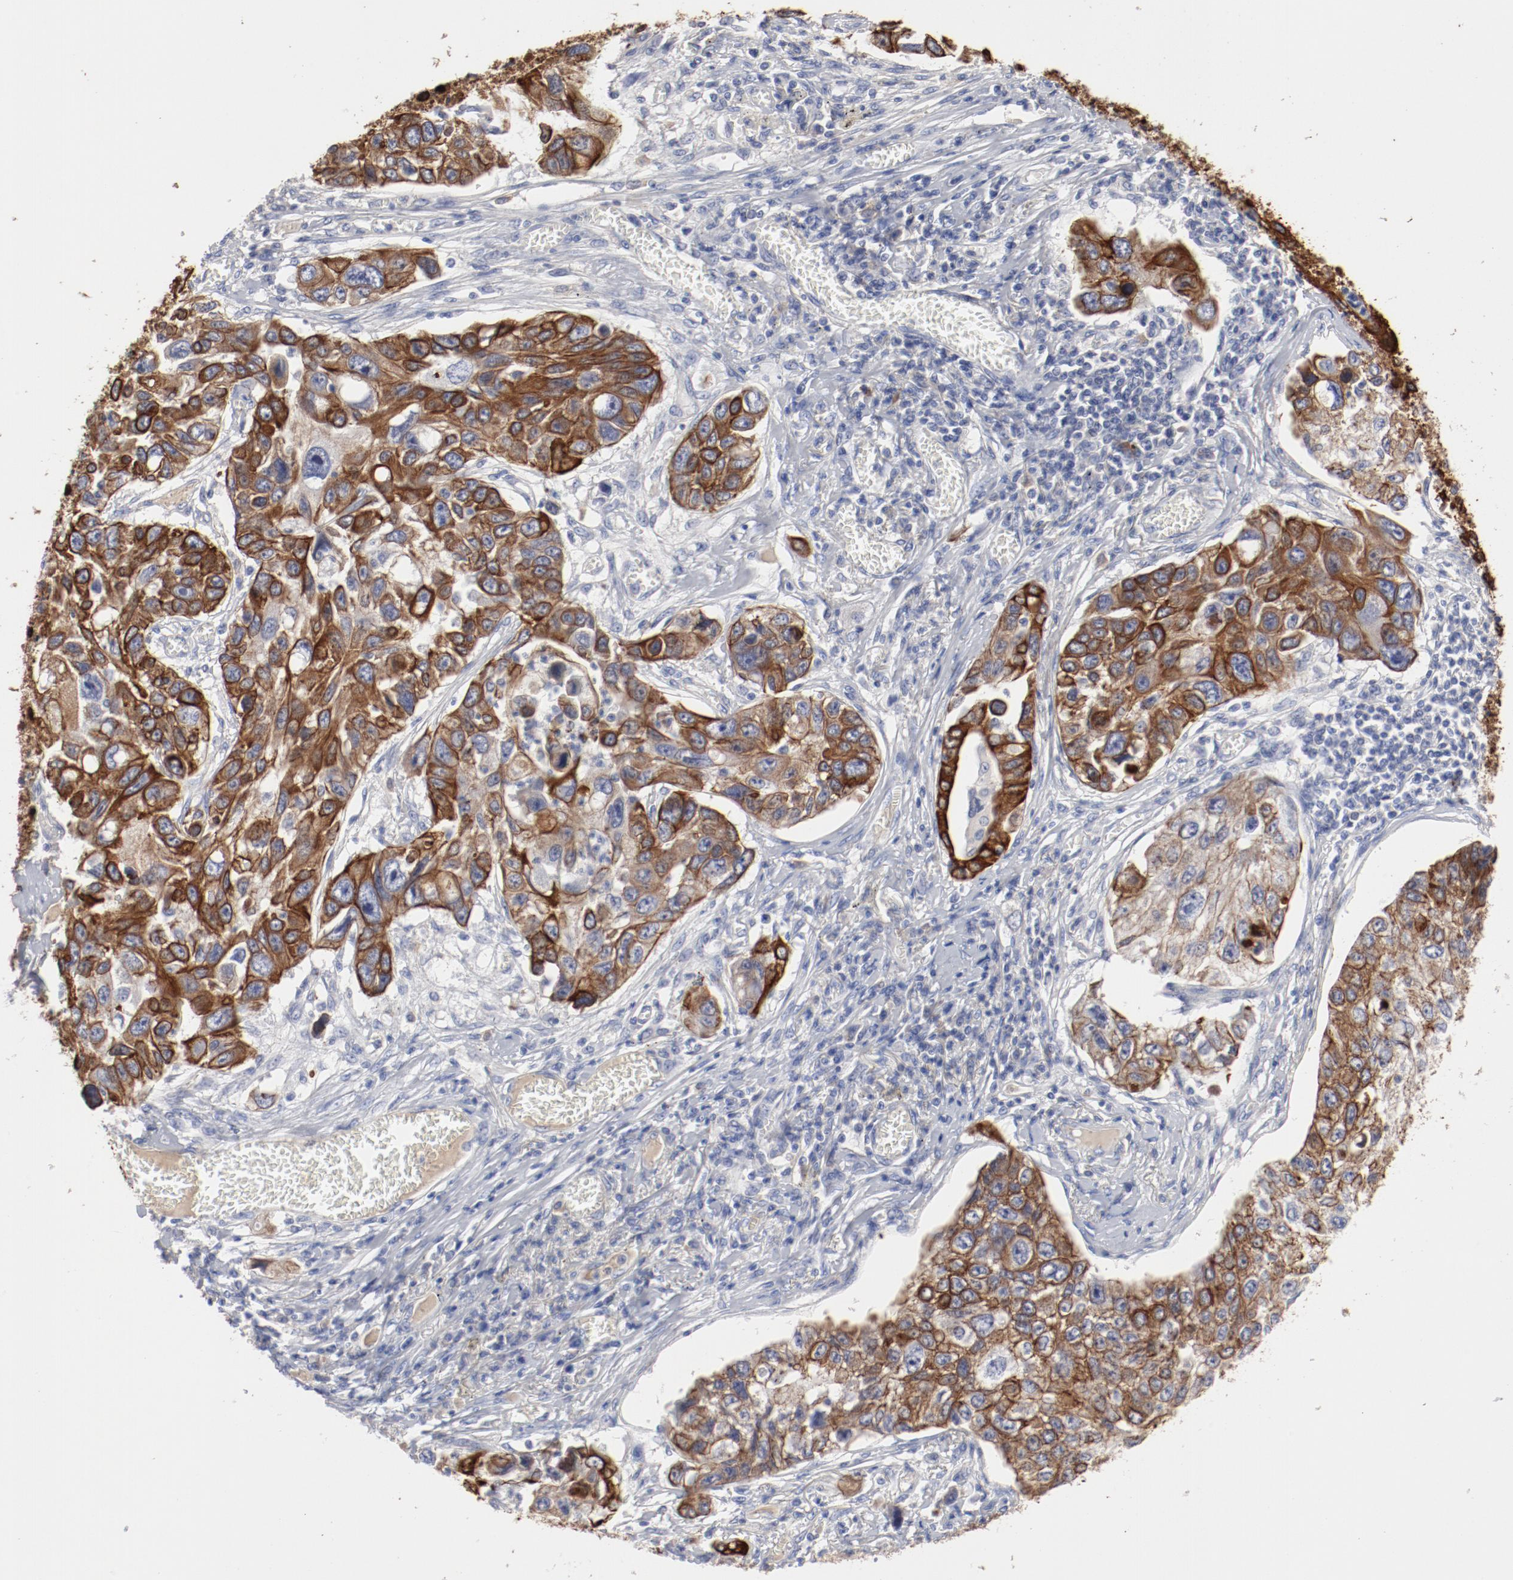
{"staining": {"intensity": "strong", "quantity": ">75%", "location": "cytoplasmic/membranous"}, "tissue": "lung cancer", "cell_type": "Tumor cells", "image_type": "cancer", "snomed": [{"axis": "morphology", "description": "Squamous cell carcinoma, NOS"}, {"axis": "topography", "description": "Lung"}], "caption": "Human lung cancer stained with a brown dye demonstrates strong cytoplasmic/membranous positive staining in approximately >75% of tumor cells.", "gene": "TSPAN6", "patient": {"sex": "male", "age": 71}}